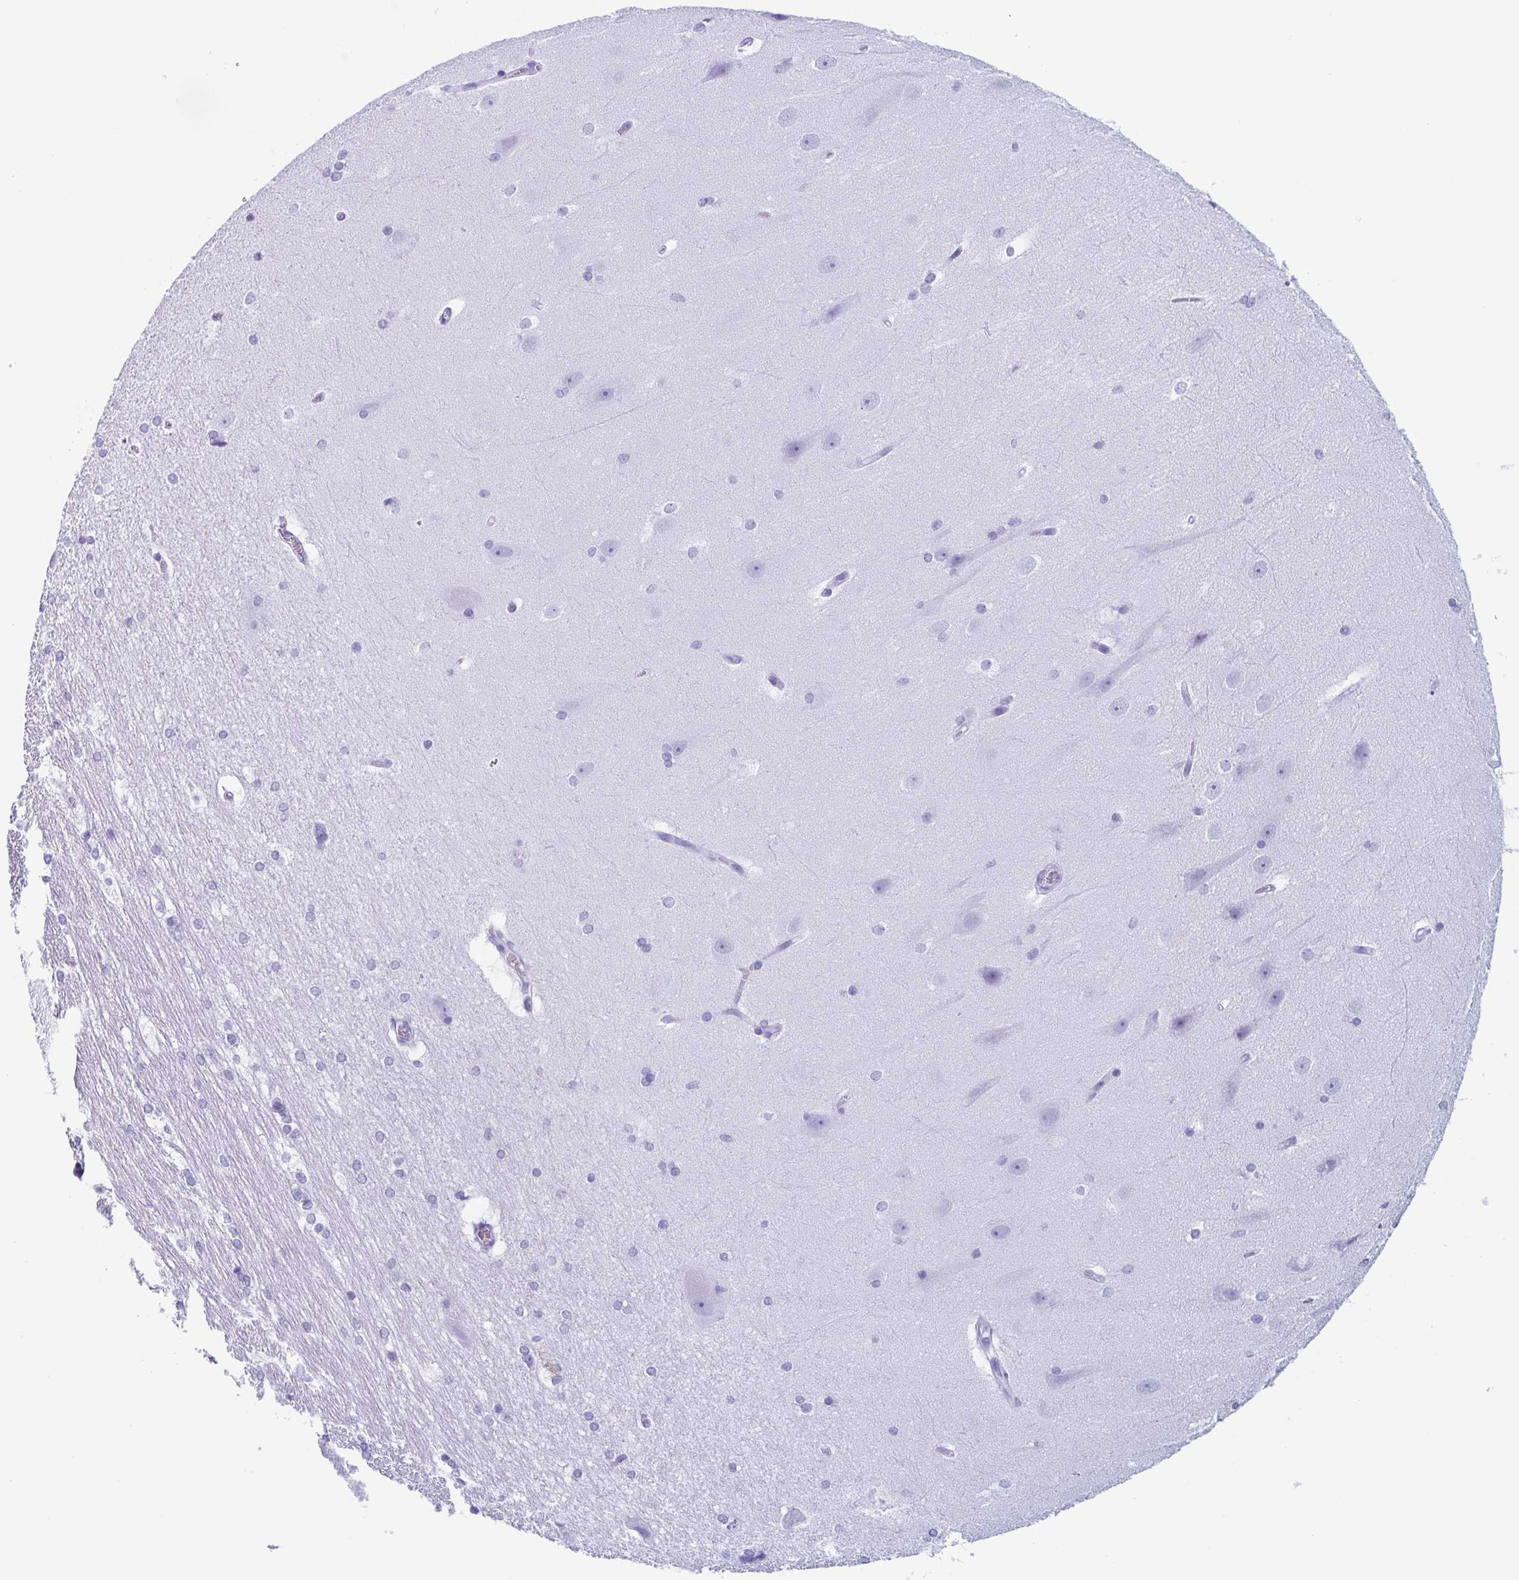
{"staining": {"intensity": "negative", "quantity": "none", "location": "none"}, "tissue": "hippocampus", "cell_type": "Glial cells", "image_type": "normal", "snomed": [{"axis": "morphology", "description": "Normal tissue, NOS"}, {"axis": "topography", "description": "Cerebral cortex"}, {"axis": "topography", "description": "Hippocampus"}], "caption": "This image is of unremarkable hippocampus stained with IHC to label a protein in brown with the nuclei are counter-stained blue. There is no expression in glial cells.", "gene": "BPI", "patient": {"sex": "female", "age": 19}}